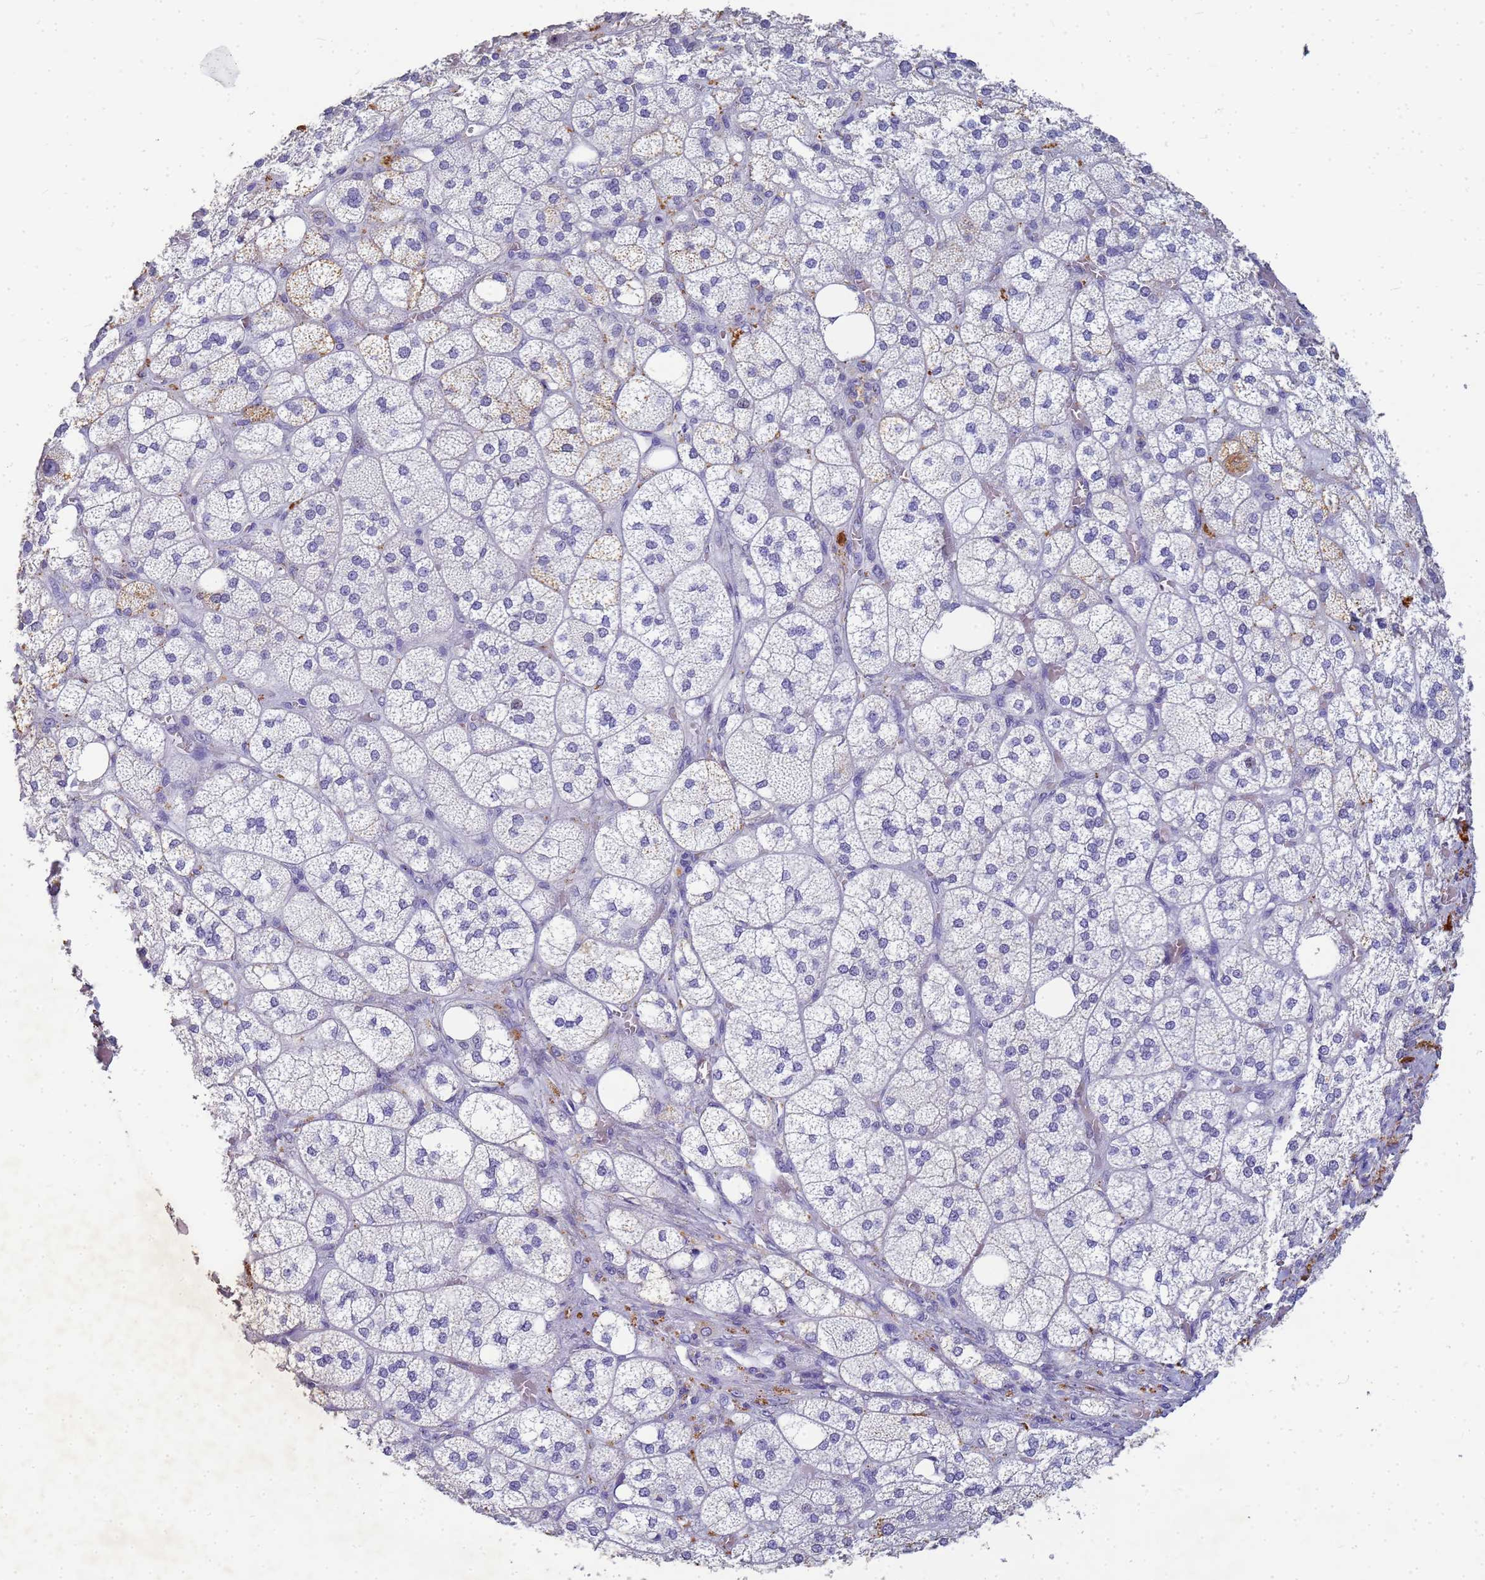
{"staining": {"intensity": "moderate", "quantity": "<25%", "location": "cytoplasmic/membranous"}, "tissue": "adrenal gland", "cell_type": "Glandular cells", "image_type": "normal", "snomed": [{"axis": "morphology", "description": "Normal tissue, NOS"}, {"axis": "topography", "description": "Adrenal gland"}], "caption": "This micrograph exhibits benign adrenal gland stained with IHC to label a protein in brown. The cytoplasmic/membranous of glandular cells show moderate positivity for the protein. Nuclei are counter-stained blue.", "gene": "B3GNT8", "patient": {"sex": "male", "age": 61}}